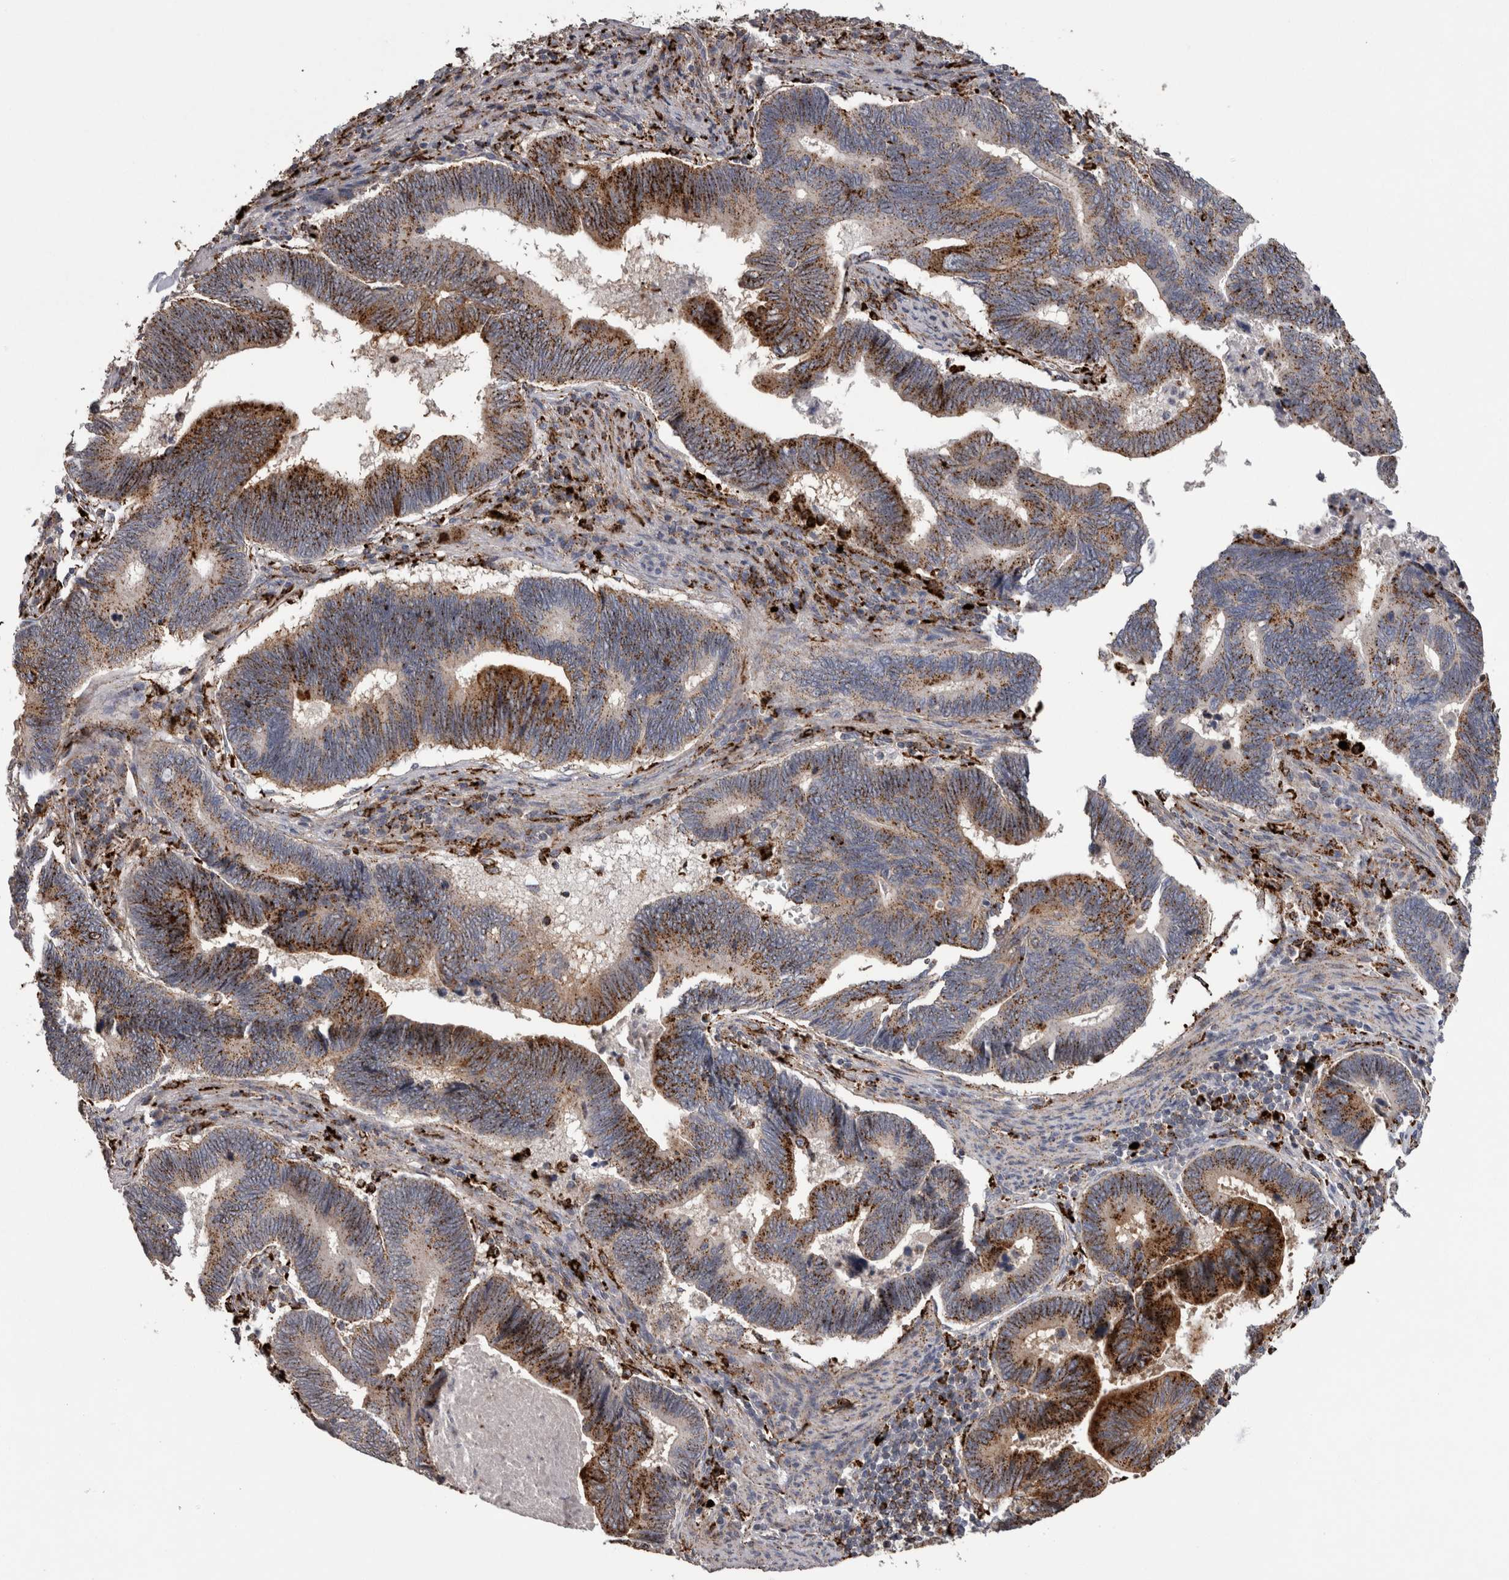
{"staining": {"intensity": "strong", "quantity": ">75%", "location": "cytoplasmic/membranous"}, "tissue": "pancreatic cancer", "cell_type": "Tumor cells", "image_type": "cancer", "snomed": [{"axis": "morphology", "description": "Adenocarcinoma, NOS"}, {"axis": "topography", "description": "Pancreas"}], "caption": "Human adenocarcinoma (pancreatic) stained with a protein marker demonstrates strong staining in tumor cells.", "gene": "CTSZ", "patient": {"sex": "female", "age": 70}}